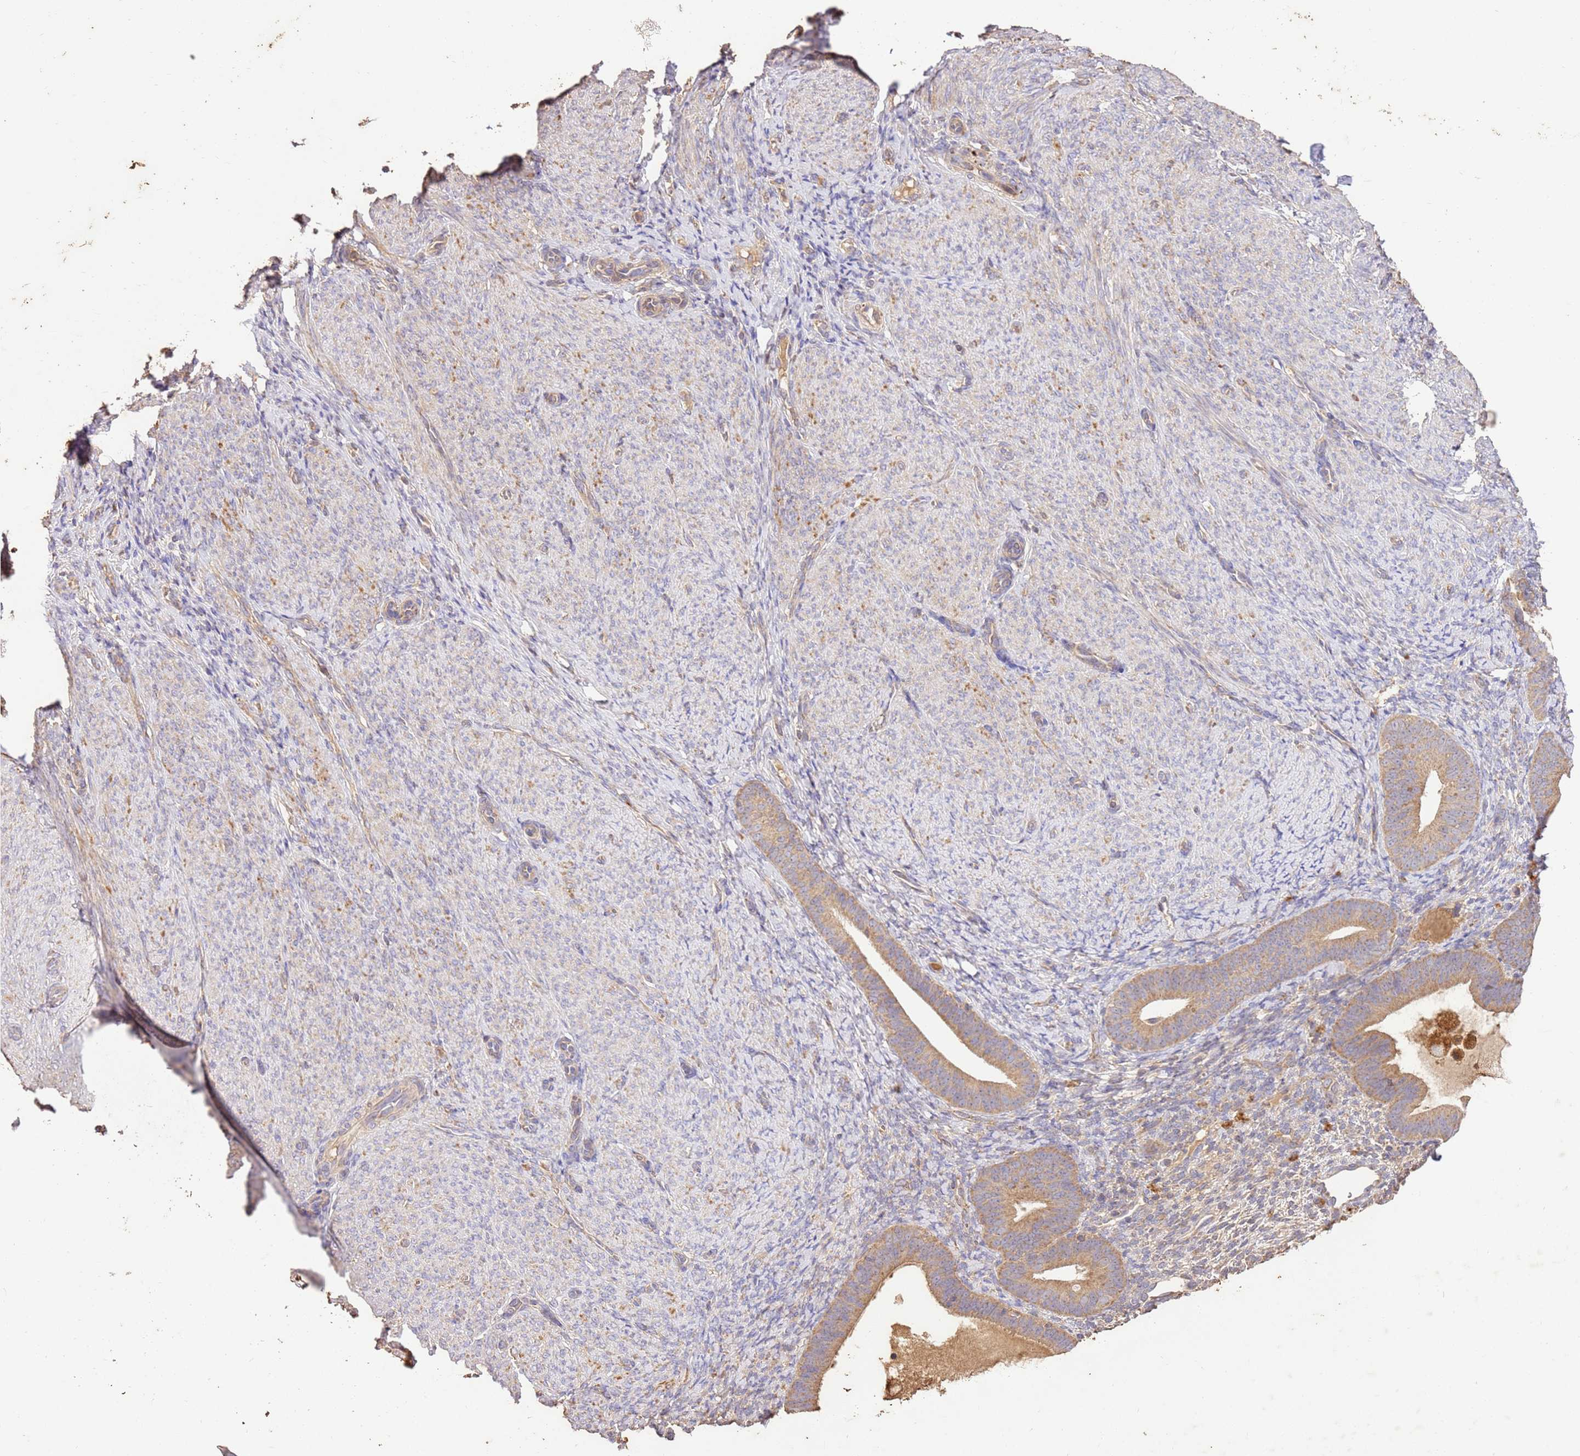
{"staining": {"intensity": "moderate", "quantity": "25%-75%", "location": "cytoplasmic/membranous"}, "tissue": "endometrium", "cell_type": "Cells in endometrial stroma", "image_type": "normal", "snomed": [{"axis": "morphology", "description": "Normal tissue, NOS"}, {"axis": "topography", "description": "Endometrium"}], "caption": "DAB immunohistochemical staining of normal human endometrium exhibits moderate cytoplasmic/membranous protein expression in about 25%-75% of cells in endometrial stroma.", "gene": "LRRC28", "patient": {"sex": "female", "age": 65}}